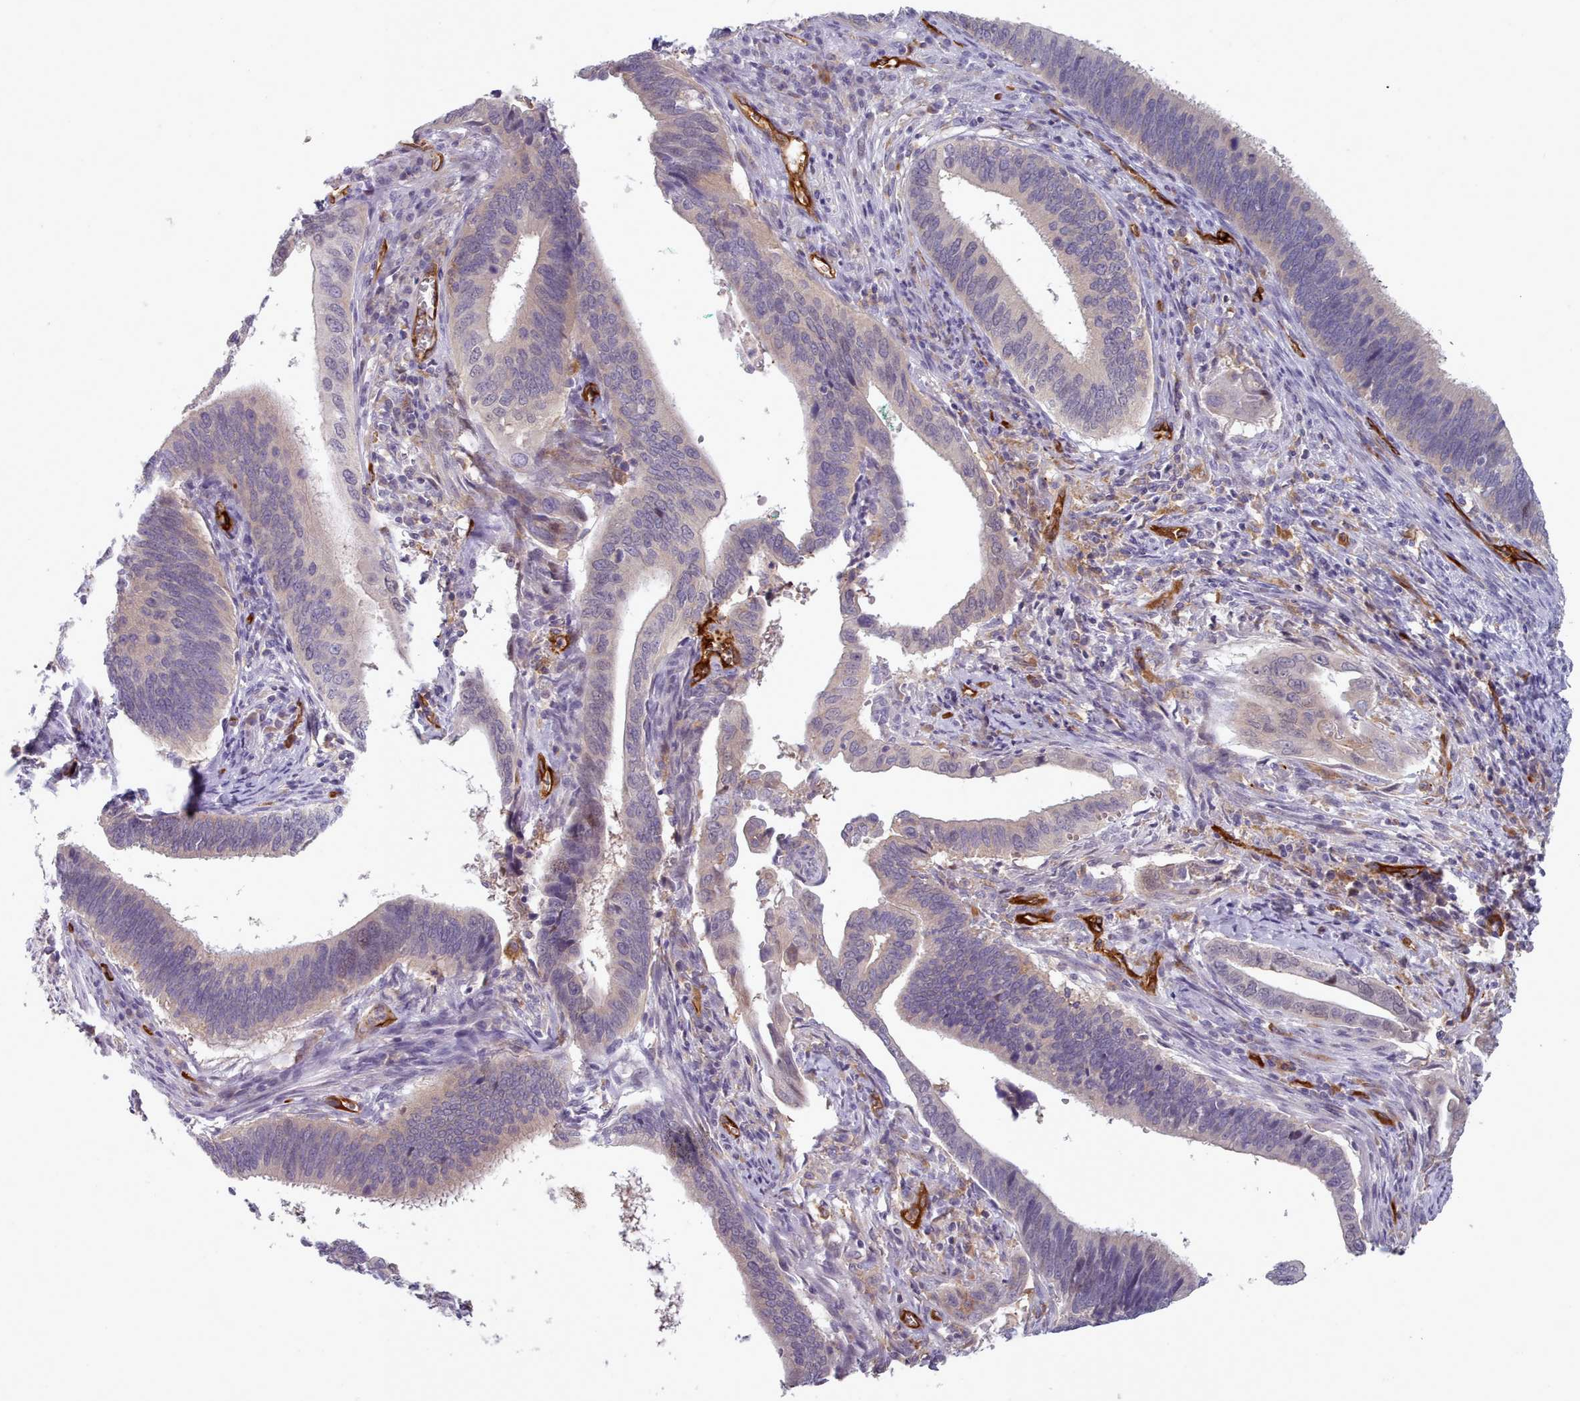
{"staining": {"intensity": "negative", "quantity": "none", "location": "none"}, "tissue": "cervical cancer", "cell_type": "Tumor cells", "image_type": "cancer", "snomed": [{"axis": "morphology", "description": "Adenocarcinoma, NOS"}, {"axis": "topography", "description": "Cervix"}], "caption": "An image of cervical cancer stained for a protein displays no brown staining in tumor cells.", "gene": "CD300LF", "patient": {"sex": "female", "age": 42}}